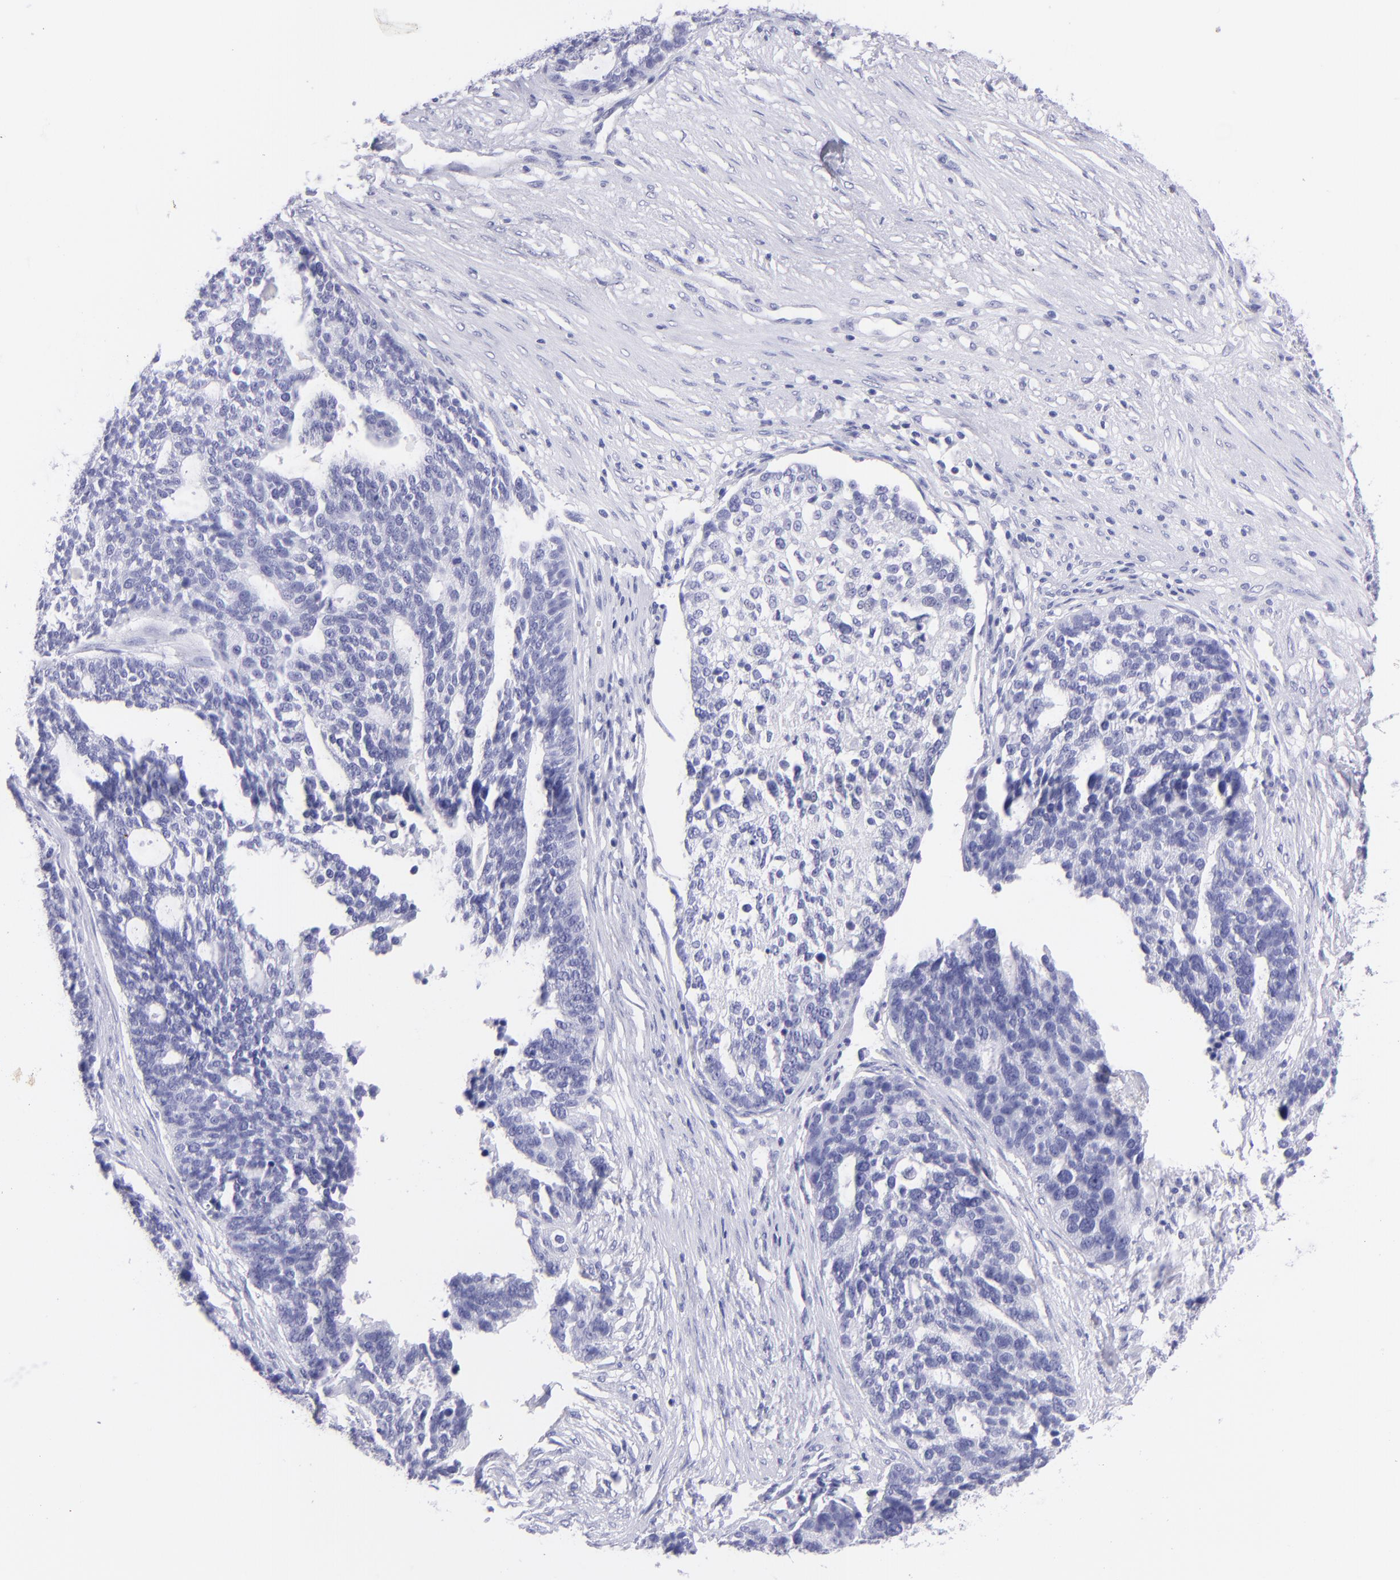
{"staining": {"intensity": "negative", "quantity": "none", "location": "none"}, "tissue": "ovarian cancer", "cell_type": "Tumor cells", "image_type": "cancer", "snomed": [{"axis": "morphology", "description": "Cystadenocarcinoma, serous, NOS"}, {"axis": "topography", "description": "Ovary"}], "caption": "Serous cystadenocarcinoma (ovarian) was stained to show a protein in brown. There is no significant staining in tumor cells. (DAB (3,3'-diaminobenzidine) immunohistochemistry with hematoxylin counter stain).", "gene": "PIP", "patient": {"sex": "female", "age": 59}}